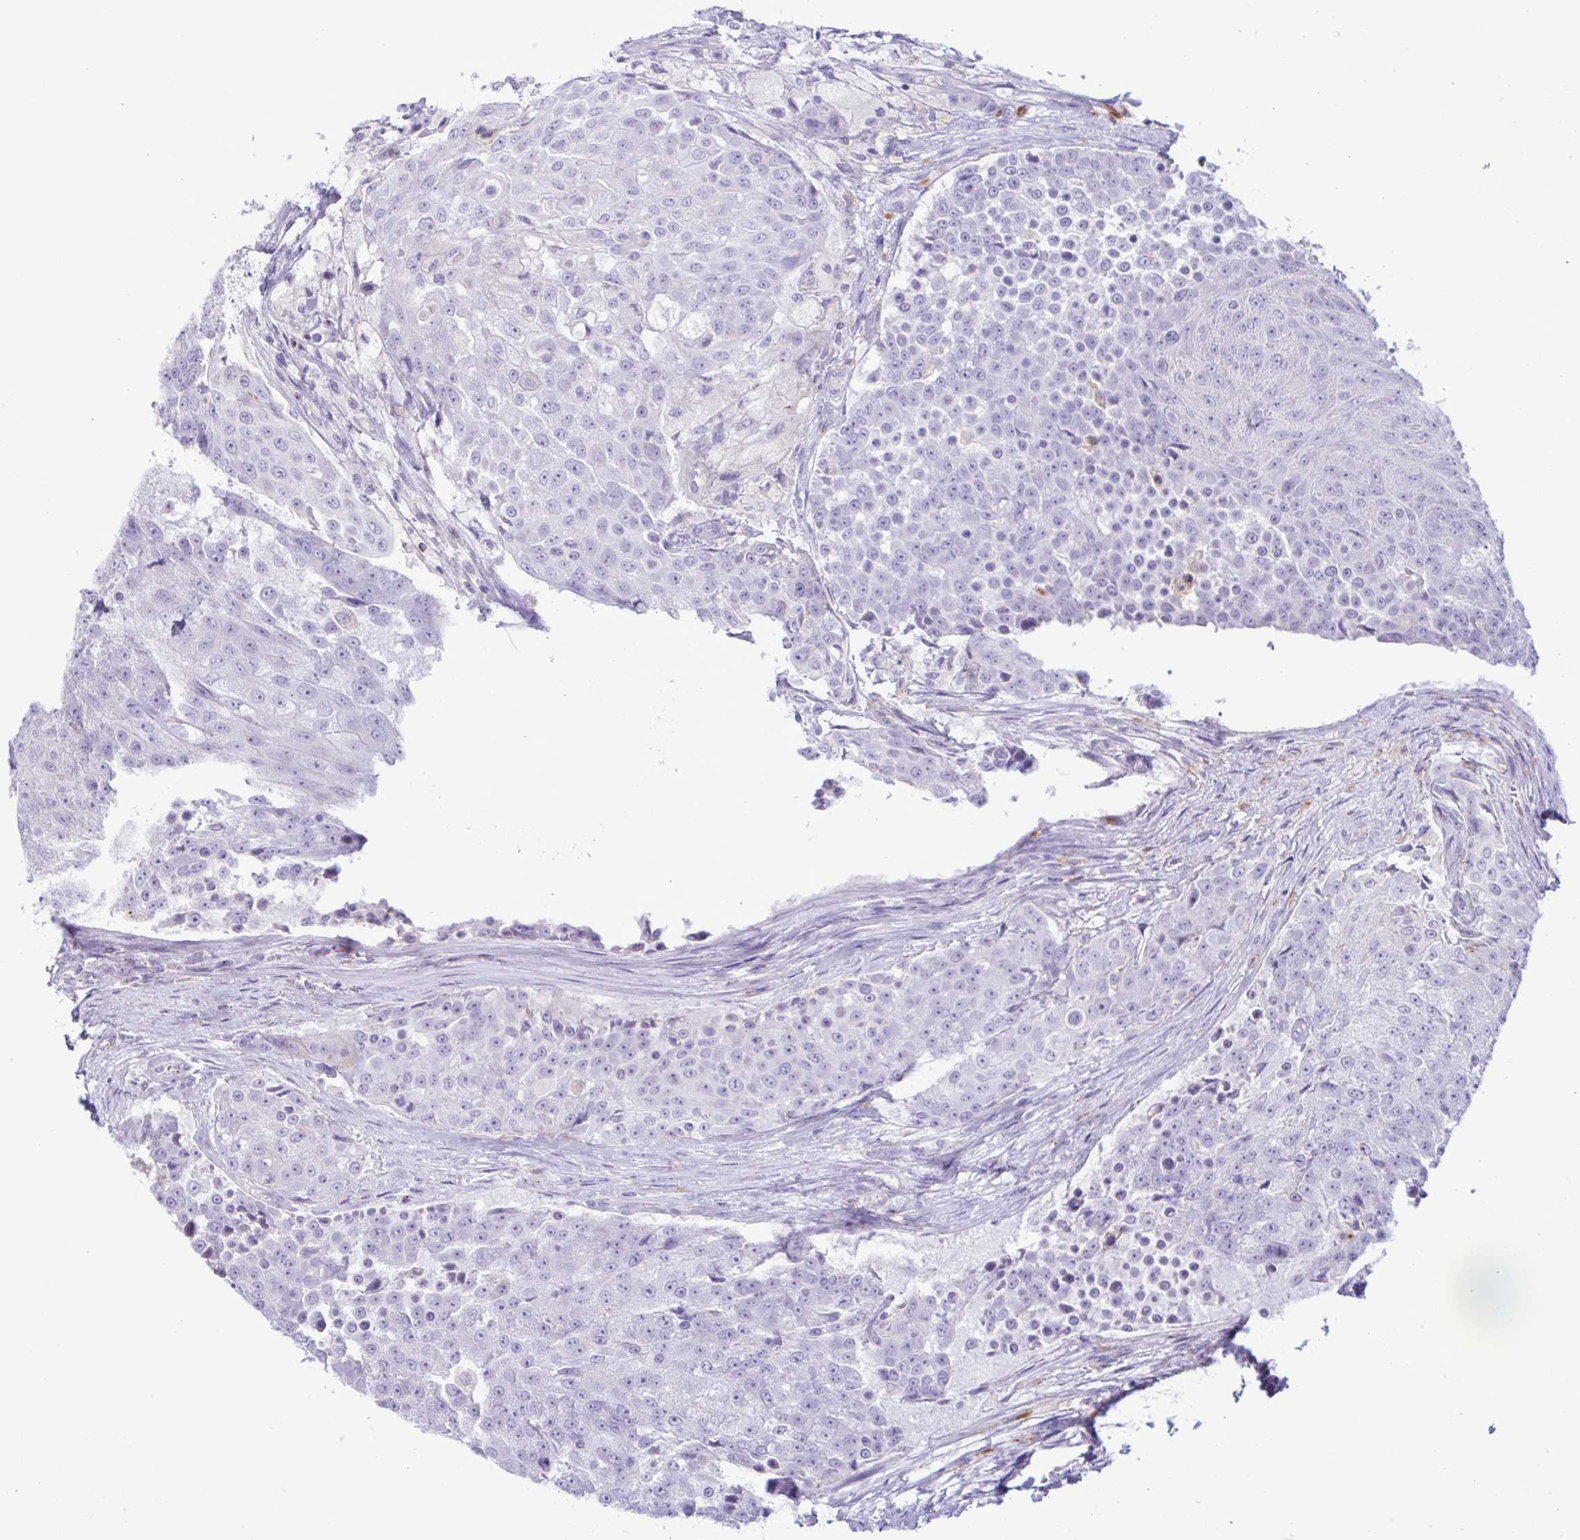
{"staining": {"intensity": "negative", "quantity": "none", "location": "none"}, "tissue": "urothelial cancer", "cell_type": "Tumor cells", "image_type": "cancer", "snomed": [{"axis": "morphology", "description": "Urothelial carcinoma, High grade"}, {"axis": "topography", "description": "Urinary bladder"}], "caption": "High magnification brightfield microscopy of high-grade urothelial carcinoma stained with DAB (3,3'-diaminobenzidine) (brown) and counterstained with hematoxylin (blue): tumor cells show no significant staining. The staining is performed using DAB (3,3'-diaminobenzidine) brown chromogen with nuclei counter-stained in using hematoxylin.", "gene": "XCL1", "patient": {"sex": "female", "age": 63}}